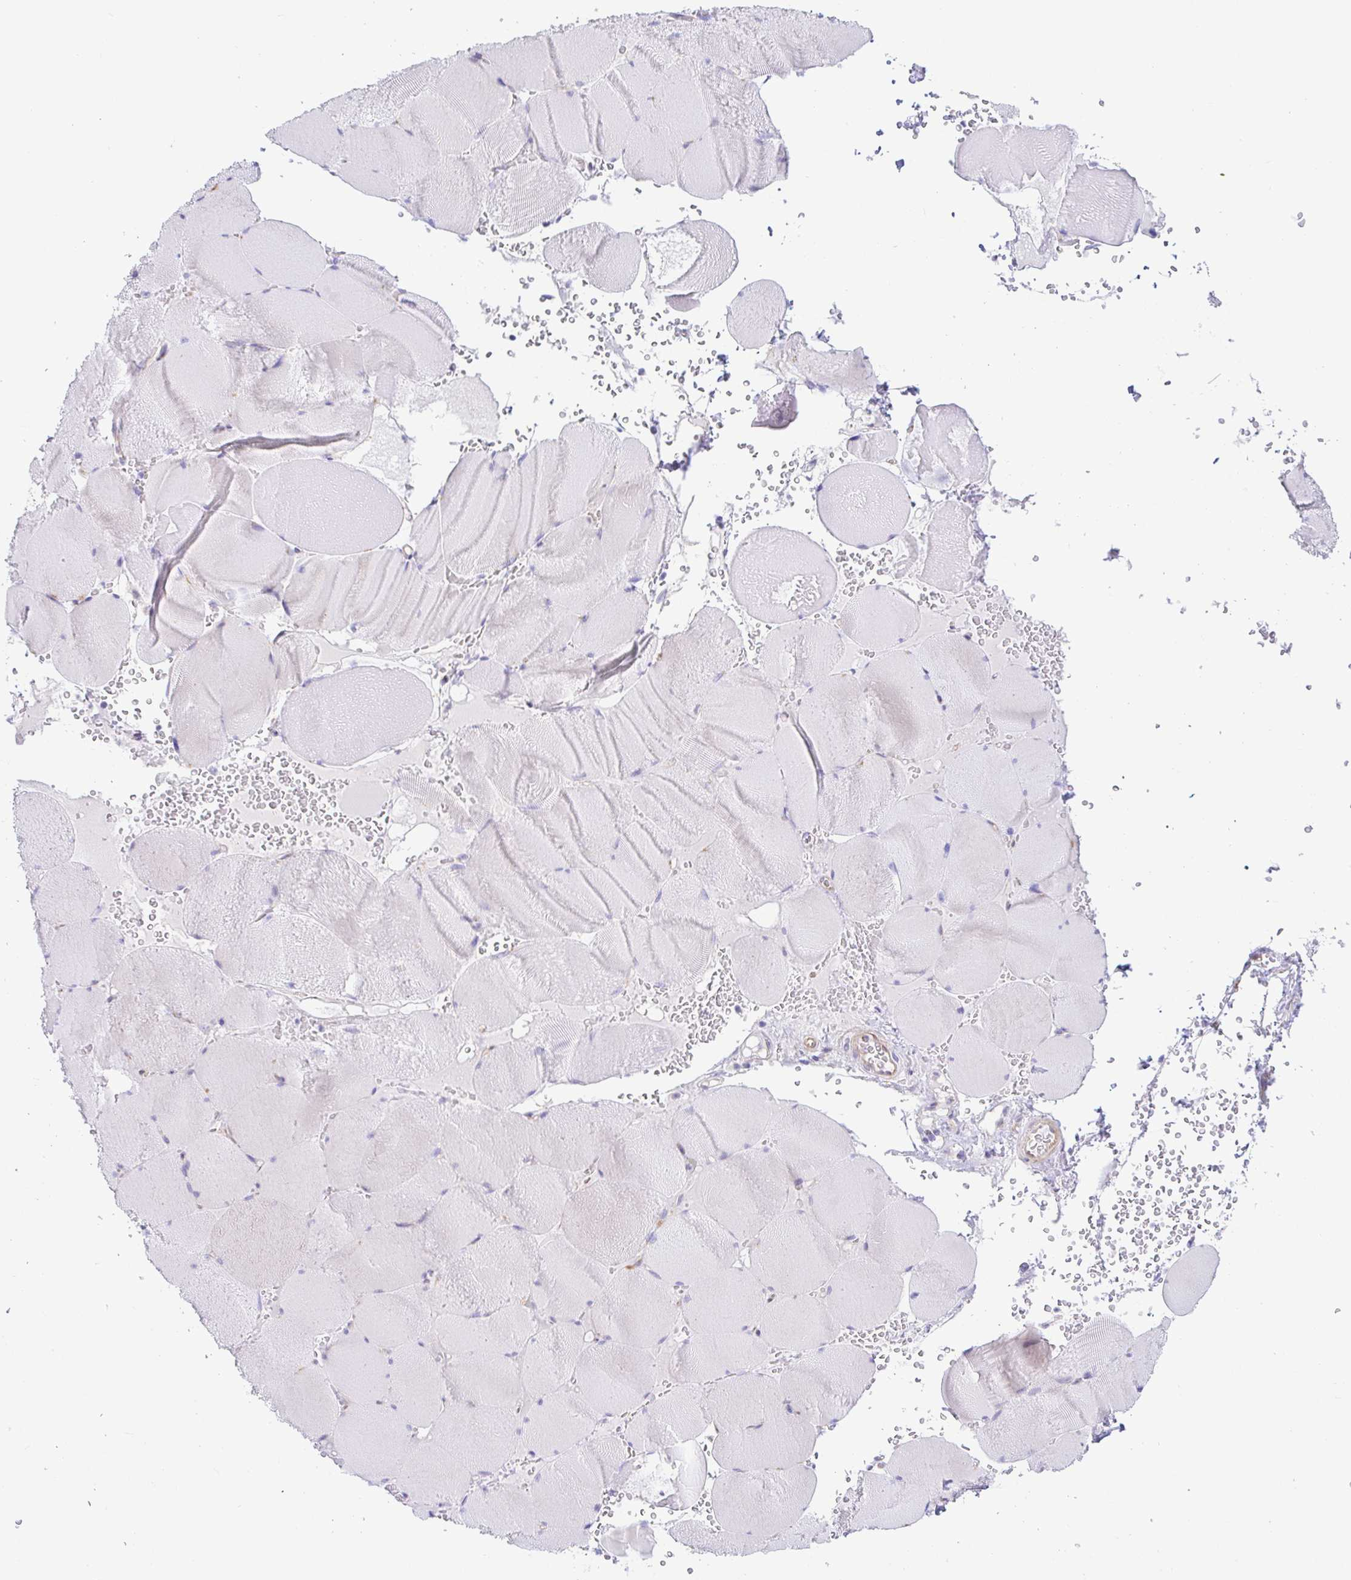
{"staining": {"intensity": "negative", "quantity": "none", "location": "none"}, "tissue": "skeletal muscle", "cell_type": "Myocytes", "image_type": "normal", "snomed": [{"axis": "morphology", "description": "Normal tissue, NOS"}, {"axis": "topography", "description": "Skeletal muscle"}, {"axis": "topography", "description": "Head-Neck"}], "caption": "Skeletal muscle was stained to show a protein in brown. There is no significant positivity in myocytes. (DAB immunohistochemistry (IHC) visualized using brightfield microscopy, high magnification).", "gene": "PINLYP", "patient": {"sex": "male", "age": 66}}